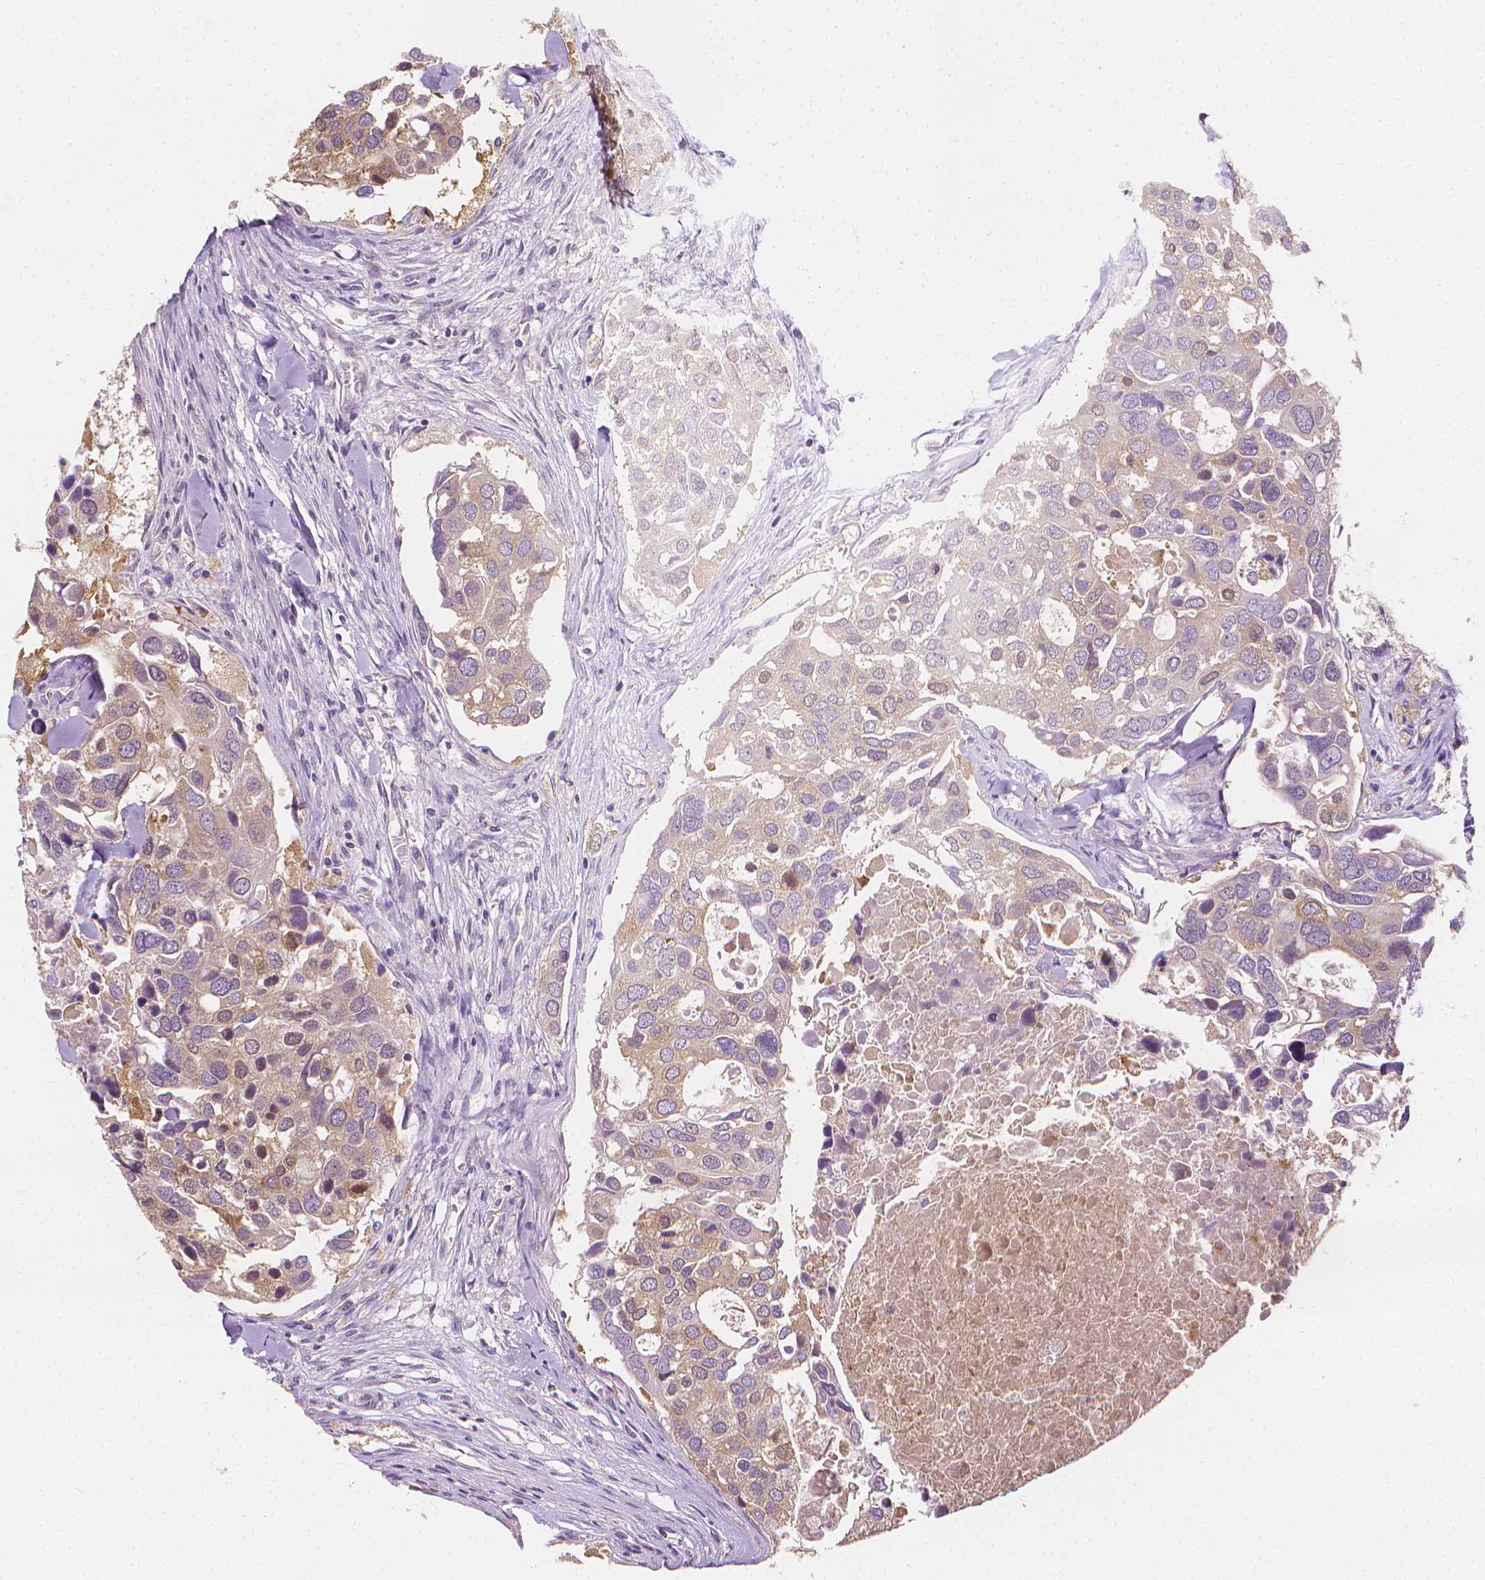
{"staining": {"intensity": "weak", "quantity": "25%-75%", "location": "cytoplasmic/membranous,nuclear"}, "tissue": "breast cancer", "cell_type": "Tumor cells", "image_type": "cancer", "snomed": [{"axis": "morphology", "description": "Duct carcinoma"}, {"axis": "topography", "description": "Breast"}], "caption": "This is a histology image of immunohistochemistry staining of breast cancer (infiltrating ductal carcinoma), which shows weak staining in the cytoplasmic/membranous and nuclear of tumor cells.", "gene": "FASN", "patient": {"sex": "female", "age": 83}}